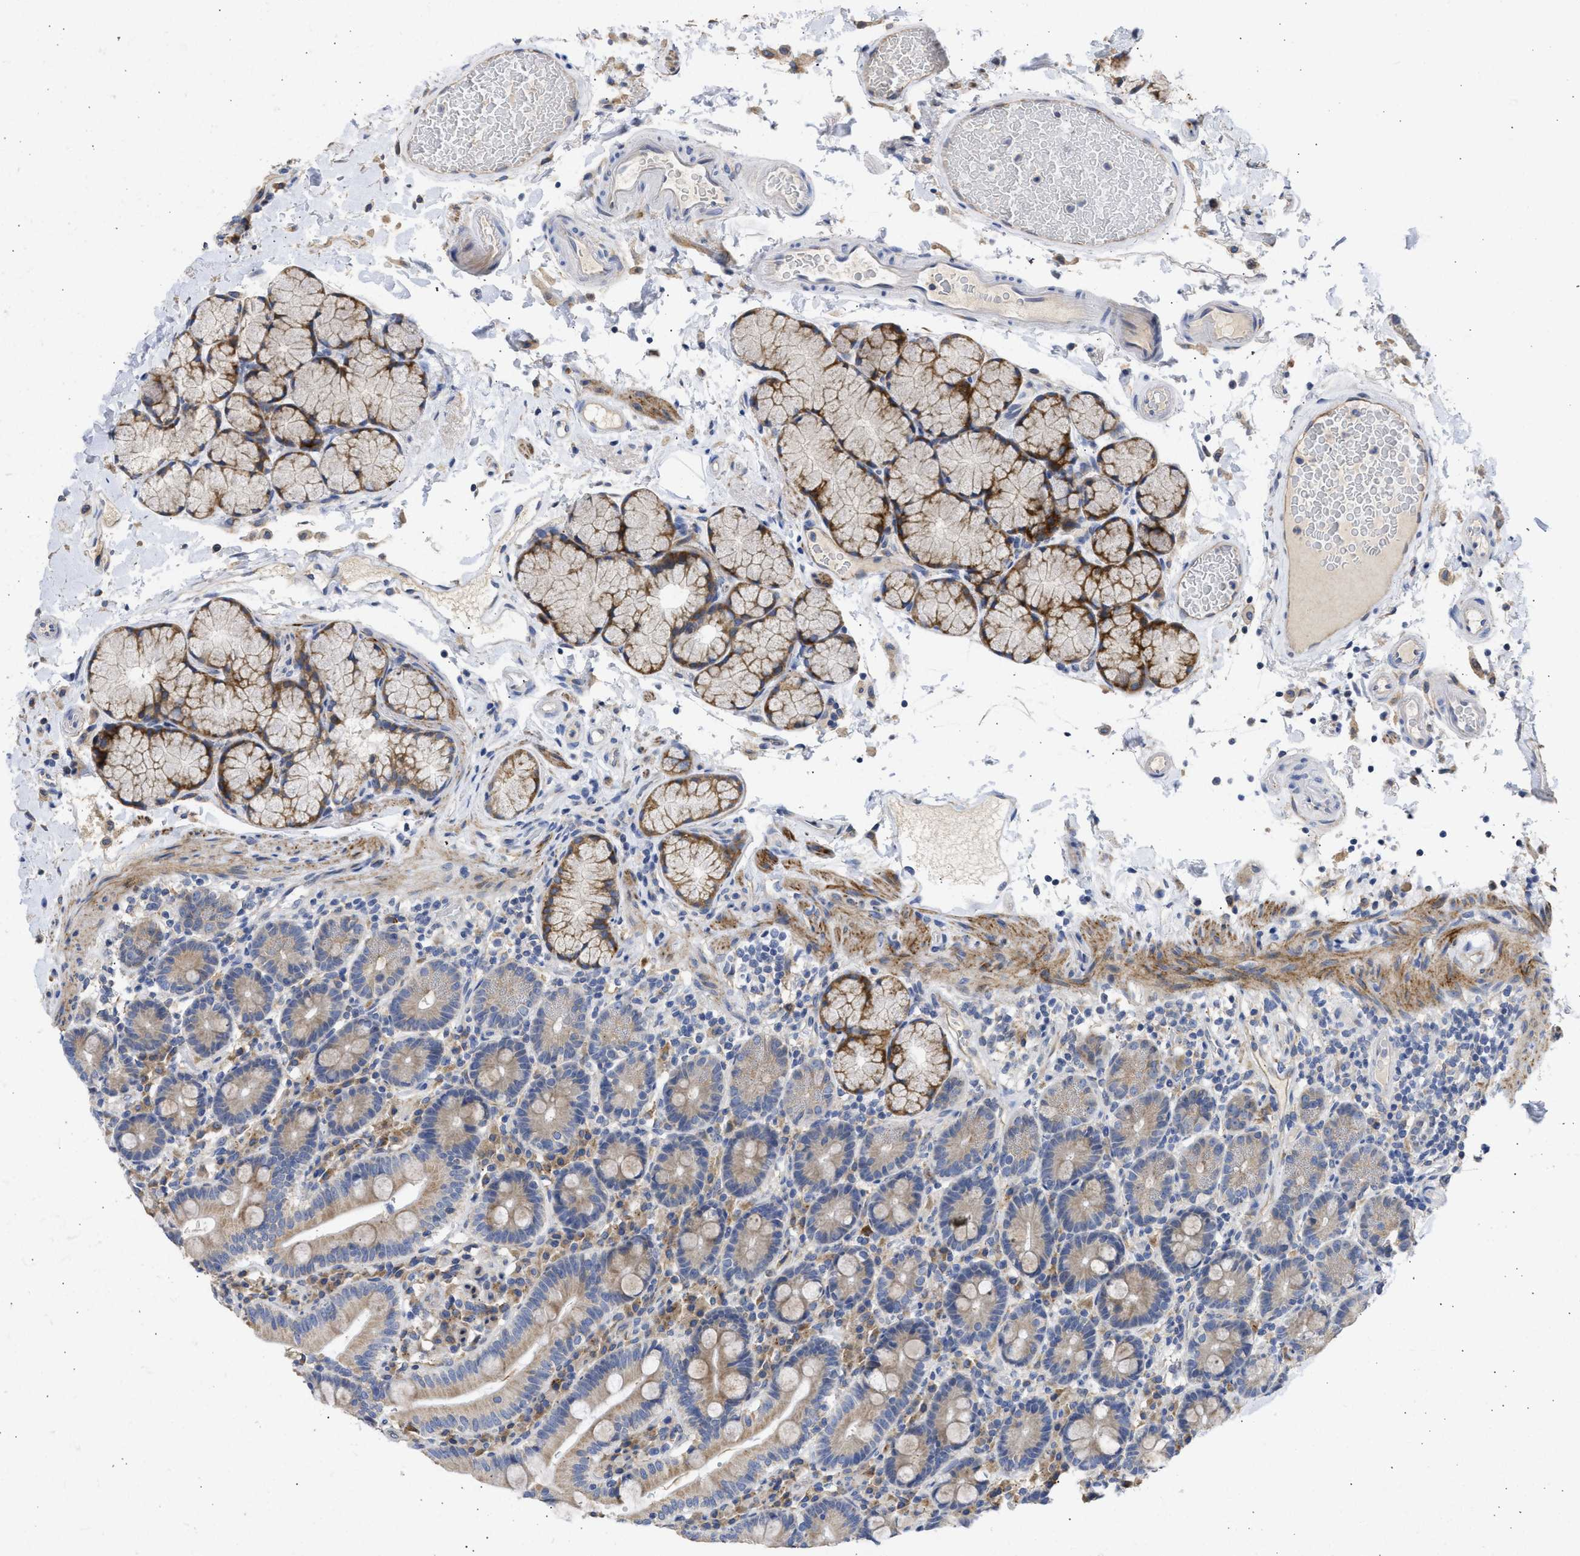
{"staining": {"intensity": "moderate", "quantity": ">75%", "location": "cytoplasmic/membranous"}, "tissue": "duodenum", "cell_type": "Glandular cells", "image_type": "normal", "snomed": [{"axis": "morphology", "description": "Normal tissue, NOS"}, {"axis": "topography", "description": "Small intestine, NOS"}], "caption": "Glandular cells reveal moderate cytoplasmic/membranous staining in approximately >75% of cells in benign duodenum.", "gene": "TMED1", "patient": {"sex": "female", "age": 71}}